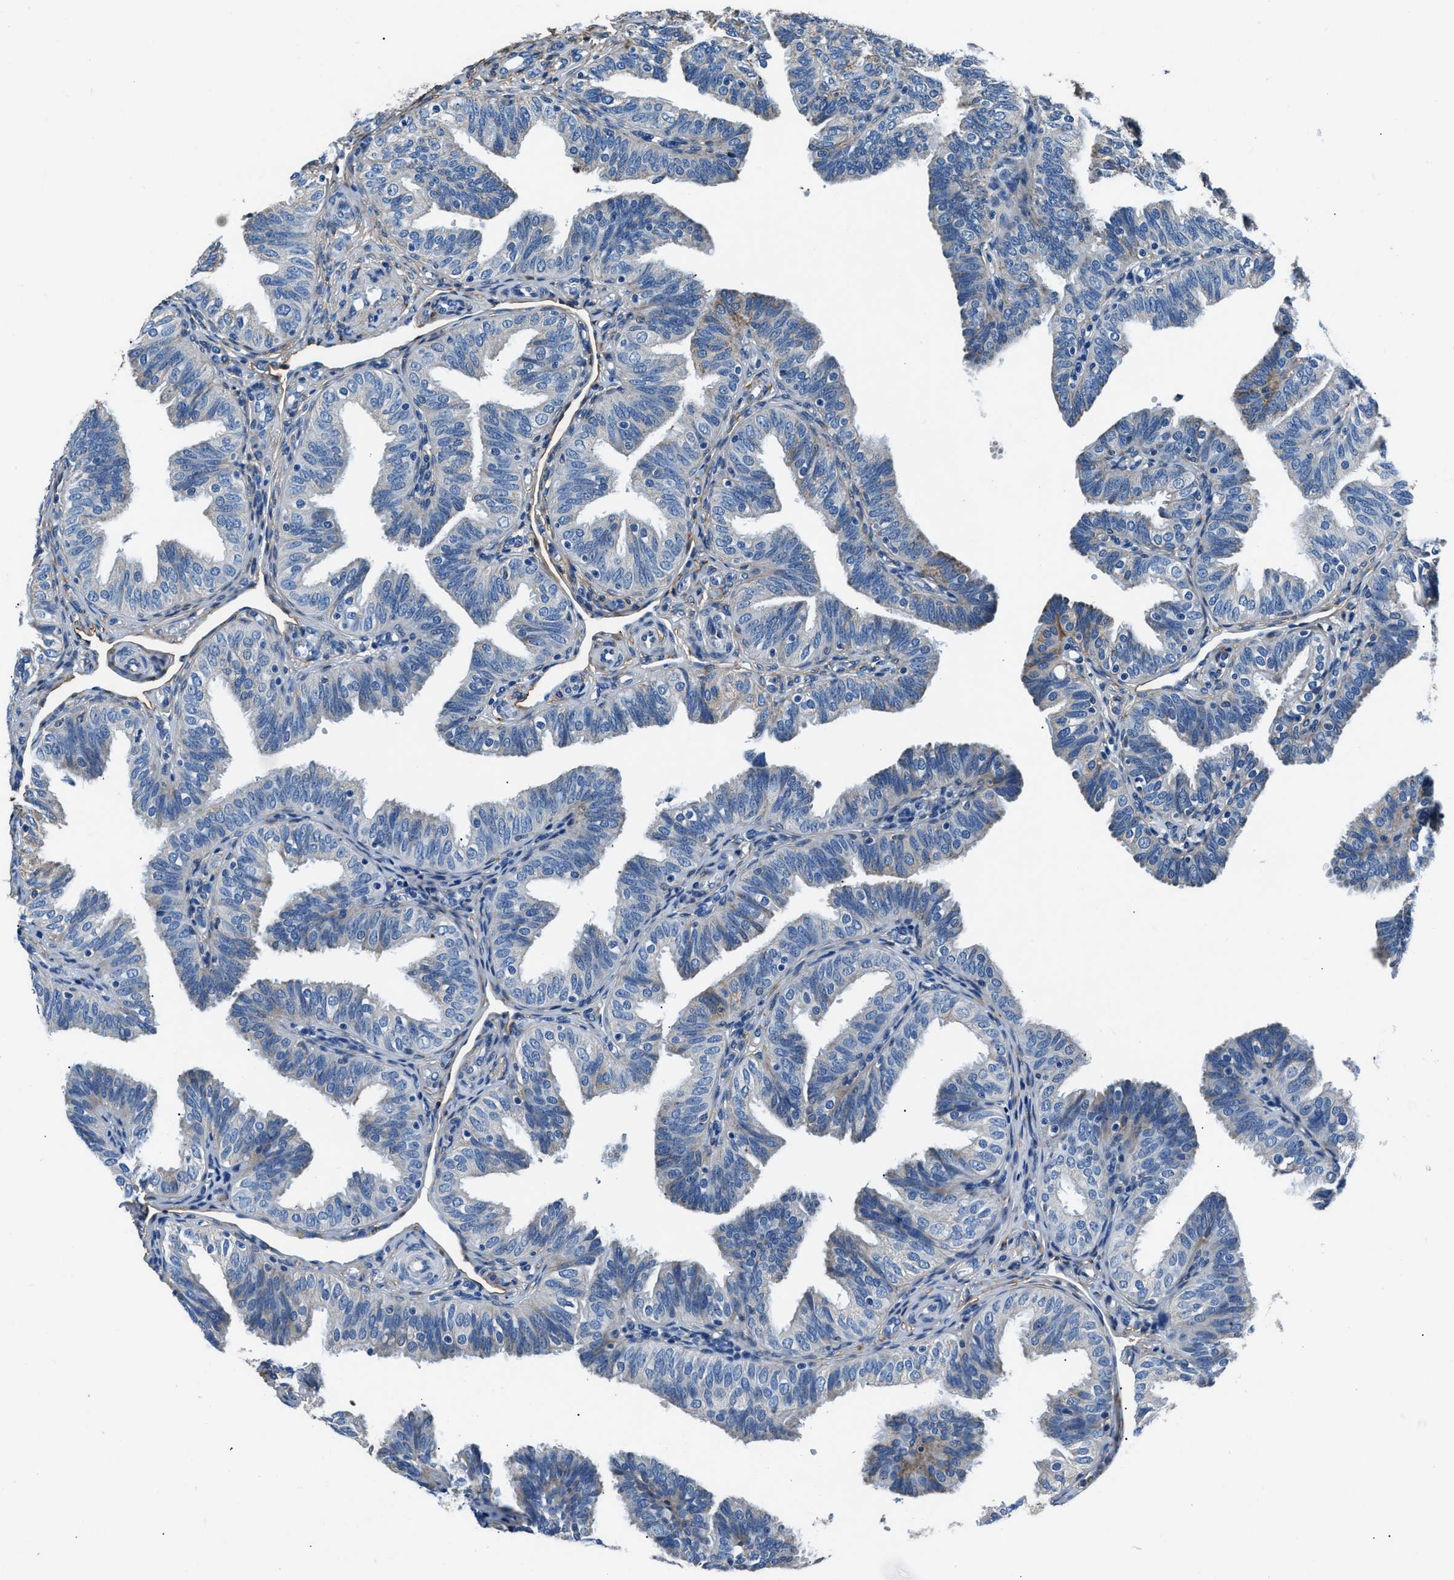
{"staining": {"intensity": "weak", "quantity": "<25%", "location": "cytoplasmic/membranous"}, "tissue": "fallopian tube", "cell_type": "Glandular cells", "image_type": "normal", "snomed": [{"axis": "morphology", "description": "Normal tissue, NOS"}, {"axis": "topography", "description": "Fallopian tube"}], "caption": "A high-resolution photomicrograph shows immunohistochemistry staining of unremarkable fallopian tube, which demonstrates no significant positivity in glandular cells.", "gene": "PRTFDC1", "patient": {"sex": "female", "age": 35}}